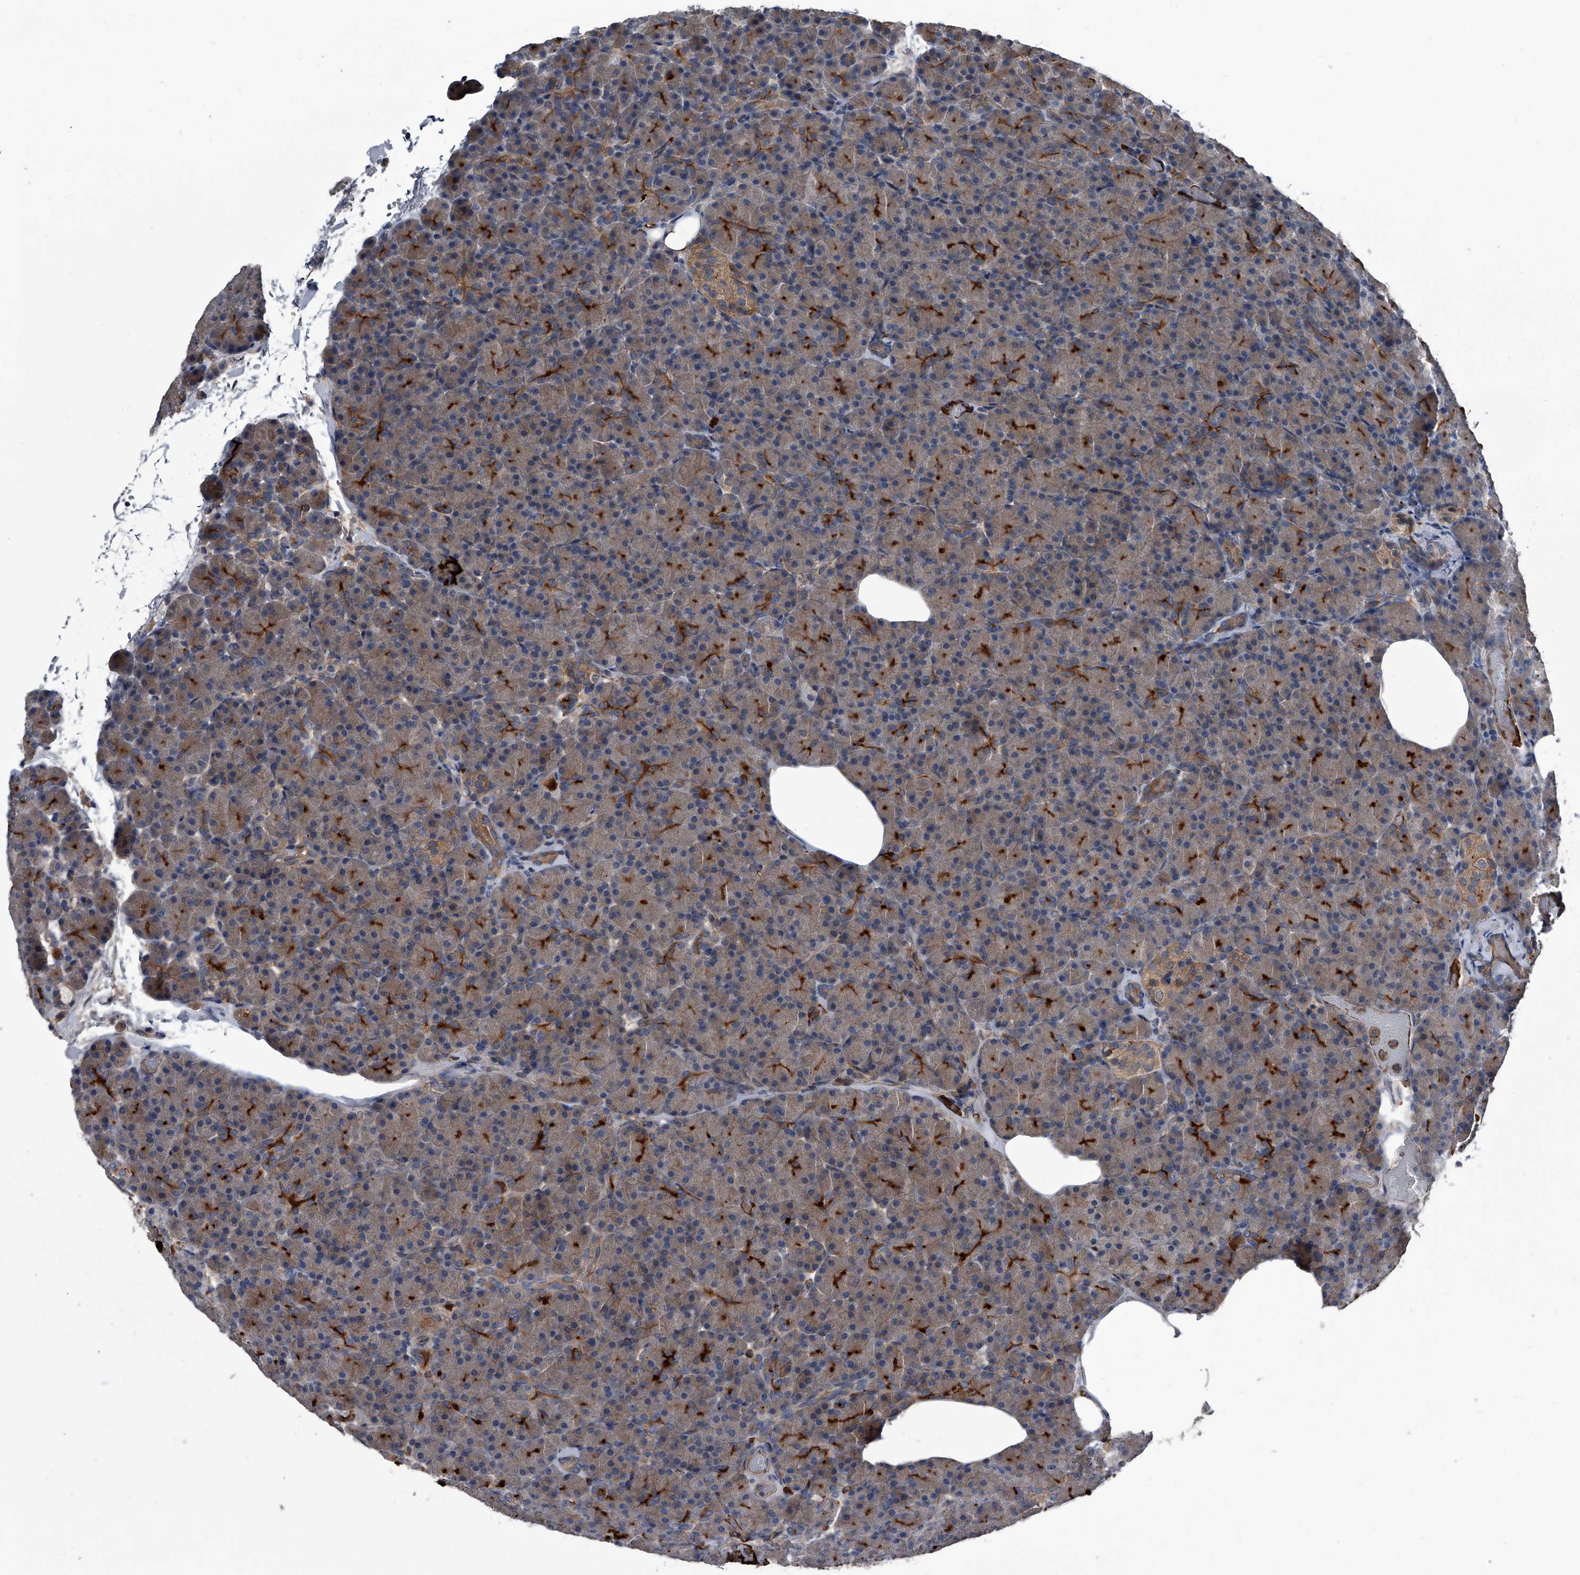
{"staining": {"intensity": "moderate", "quantity": "25%-75%", "location": "cytoplasmic/membranous"}, "tissue": "pancreas", "cell_type": "Exocrine glandular cells", "image_type": "normal", "snomed": [{"axis": "morphology", "description": "Normal tissue, NOS"}, {"axis": "topography", "description": "Pancreas"}], "caption": "Protein staining exhibits moderate cytoplasmic/membranous positivity in about 25%-75% of exocrine glandular cells in benign pancreas.", "gene": "KIF13A", "patient": {"sex": "female", "age": 43}}